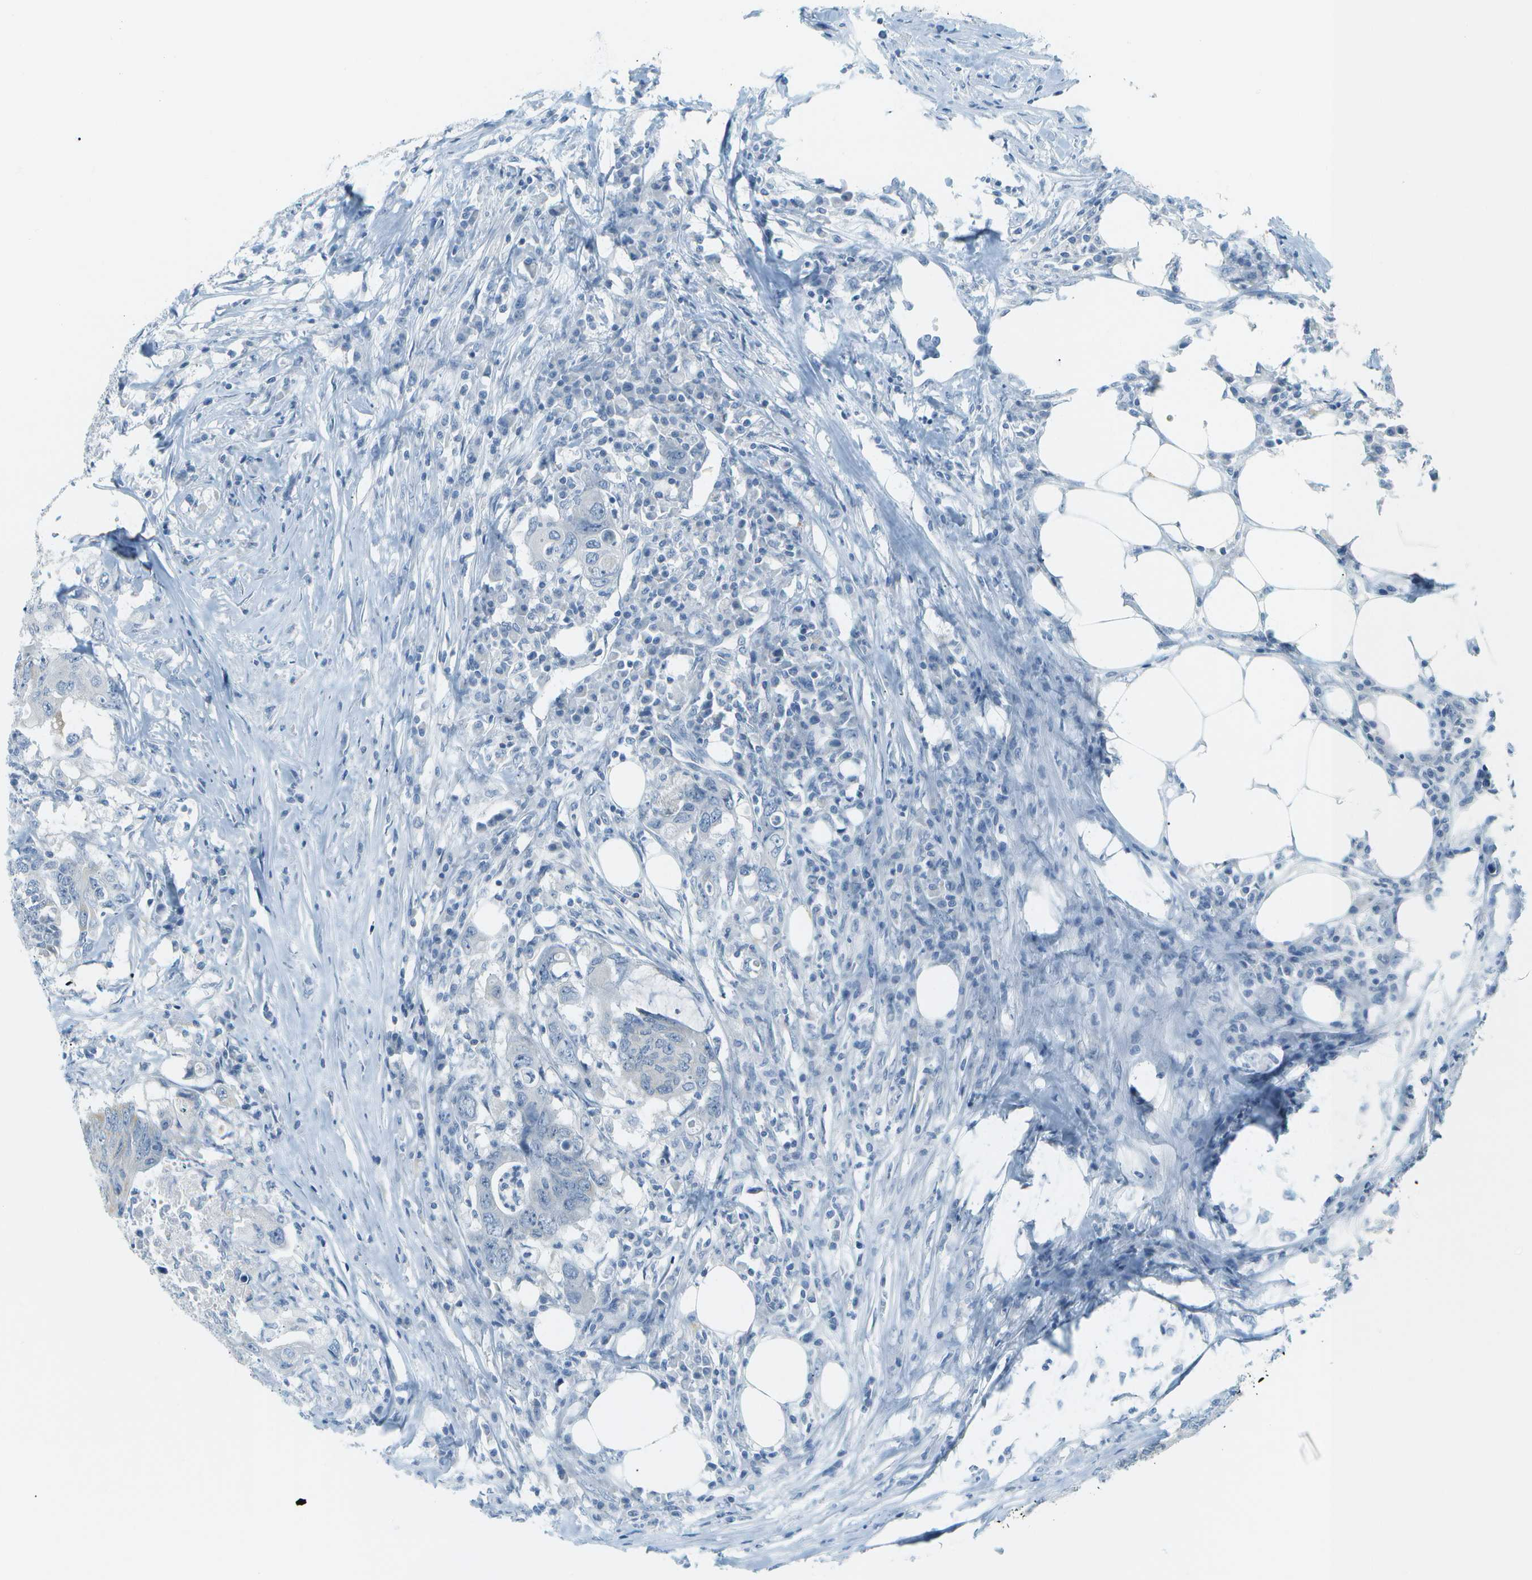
{"staining": {"intensity": "negative", "quantity": "none", "location": "none"}, "tissue": "colorectal cancer", "cell_type": "Tumor cells", "image_type": "cancer", "snomed": [{"axis": "morphology", "description": "Adenocarcinoma, NOS"}, {"axis": "topography", "description": "Colon"}], "caption": "This micrograph is of colorectal adenocarcinoma stained with immunohistochemistry (IHC) to label a protein in brown with the nuclei are counter-stained blue. There is no expression in tumor cells. (Stains: DAB immunohistochemistry (IHC) with hematoxylin counter stain, Microscopy: brightfield microscopy at high magnification).", "gene": "SMYD5", "patient": {"sex": "male", "age": 71}}